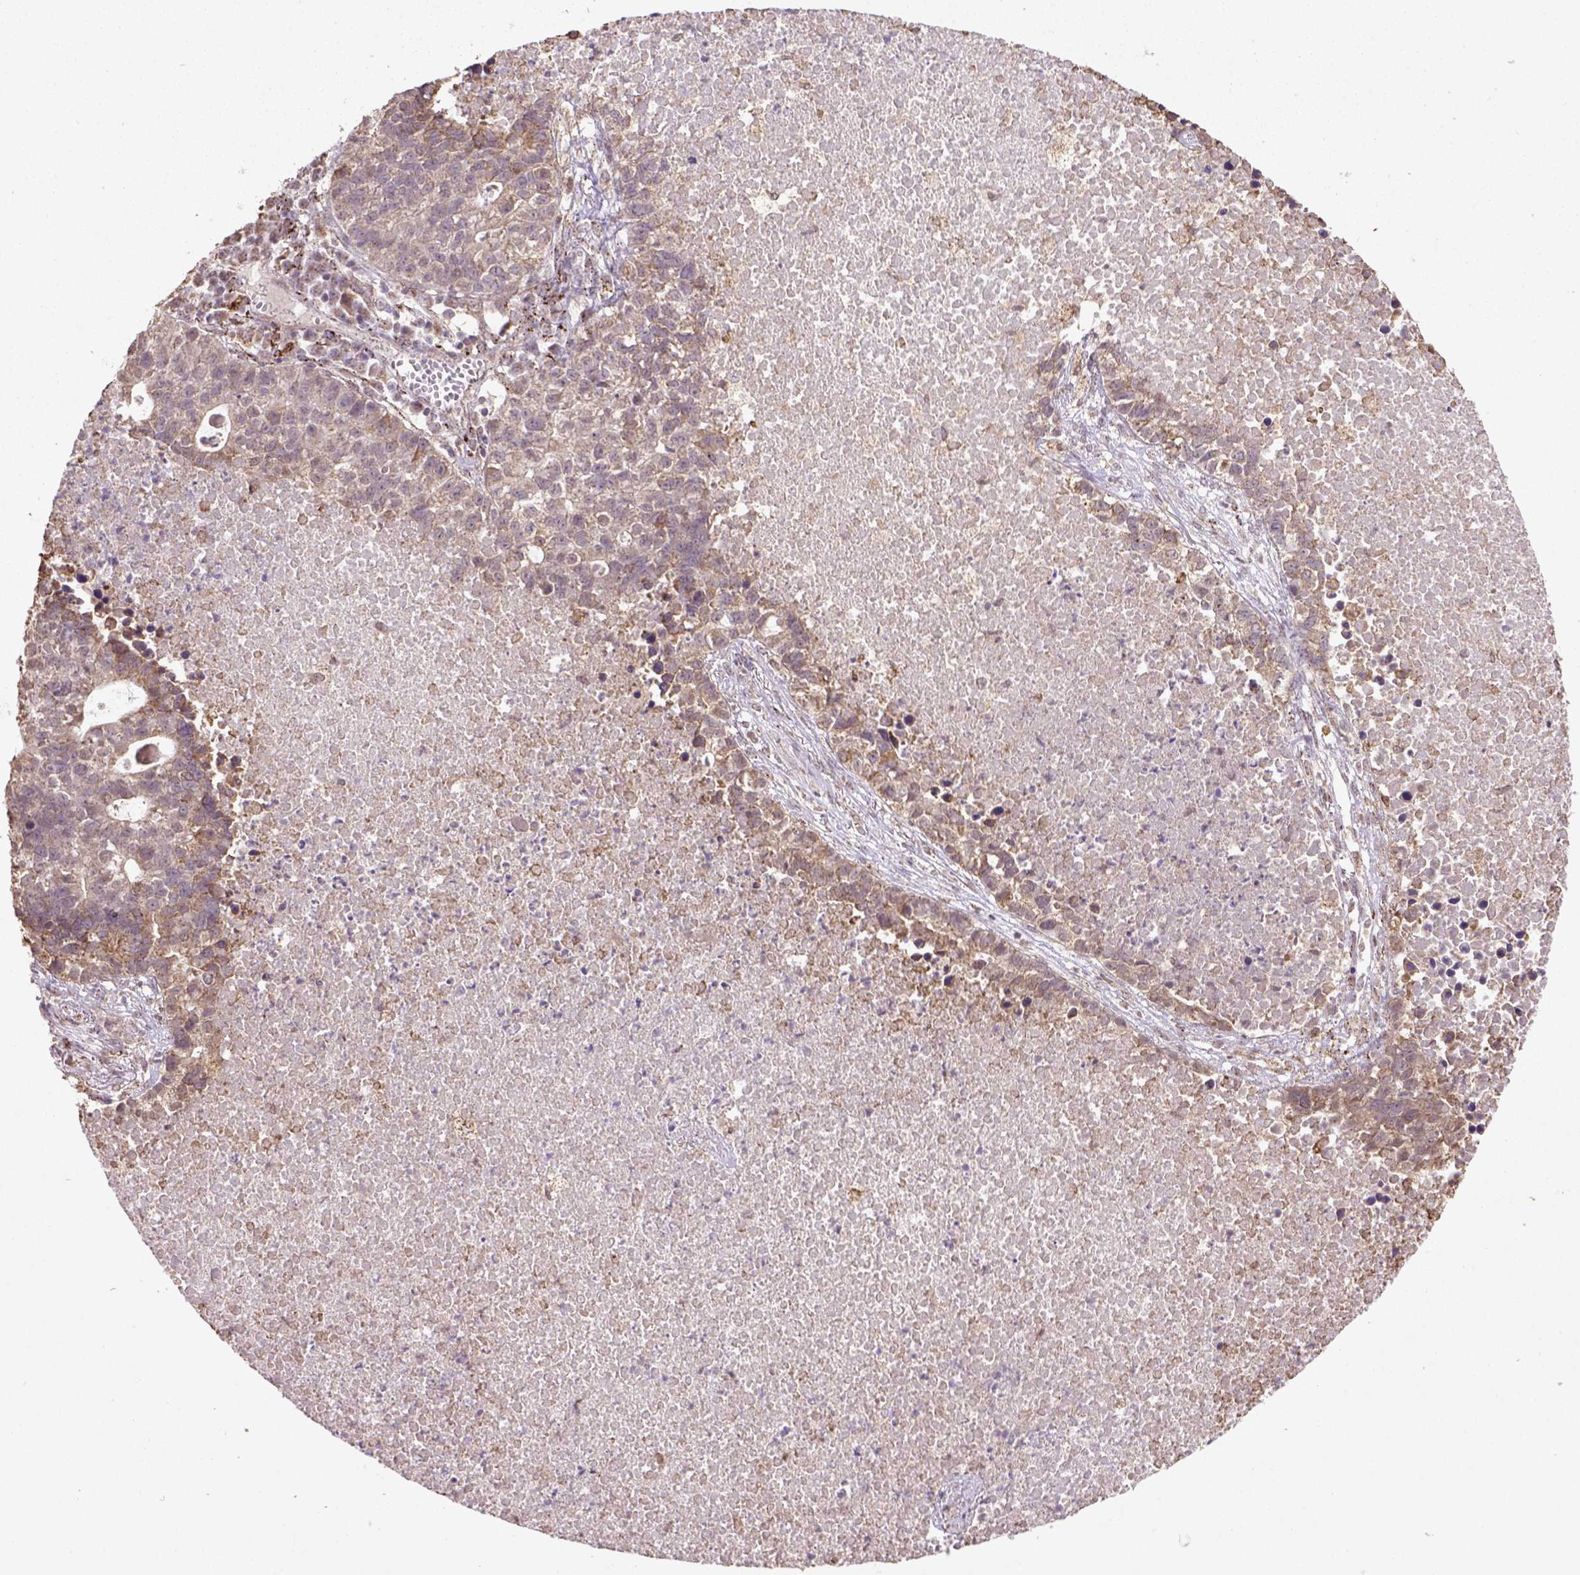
{"staining": {"intensity": "moderate", "quantity": ">75%", "location": "cytoplasmic/membranous"}, "tissue": "lung cancer", "cell_type": "Tumor cells", "image_type": "cancer", "snomed": [{"axis": "morphology", "description": "Adenocarcinoma, NOS"}, {"axis": "topography", "description": "Lung"}], "caption": "Protein staining shows moderate cytoplasmic/membranous positivity in approximately >75% of tumor cells in lung cancer. (DAB (3,3'-diaminobenzidine) = brown stain, brightfield microscopy at high magnification).", "gene": "NUDT10", "patient": {"sex": "male", "age": 57}}